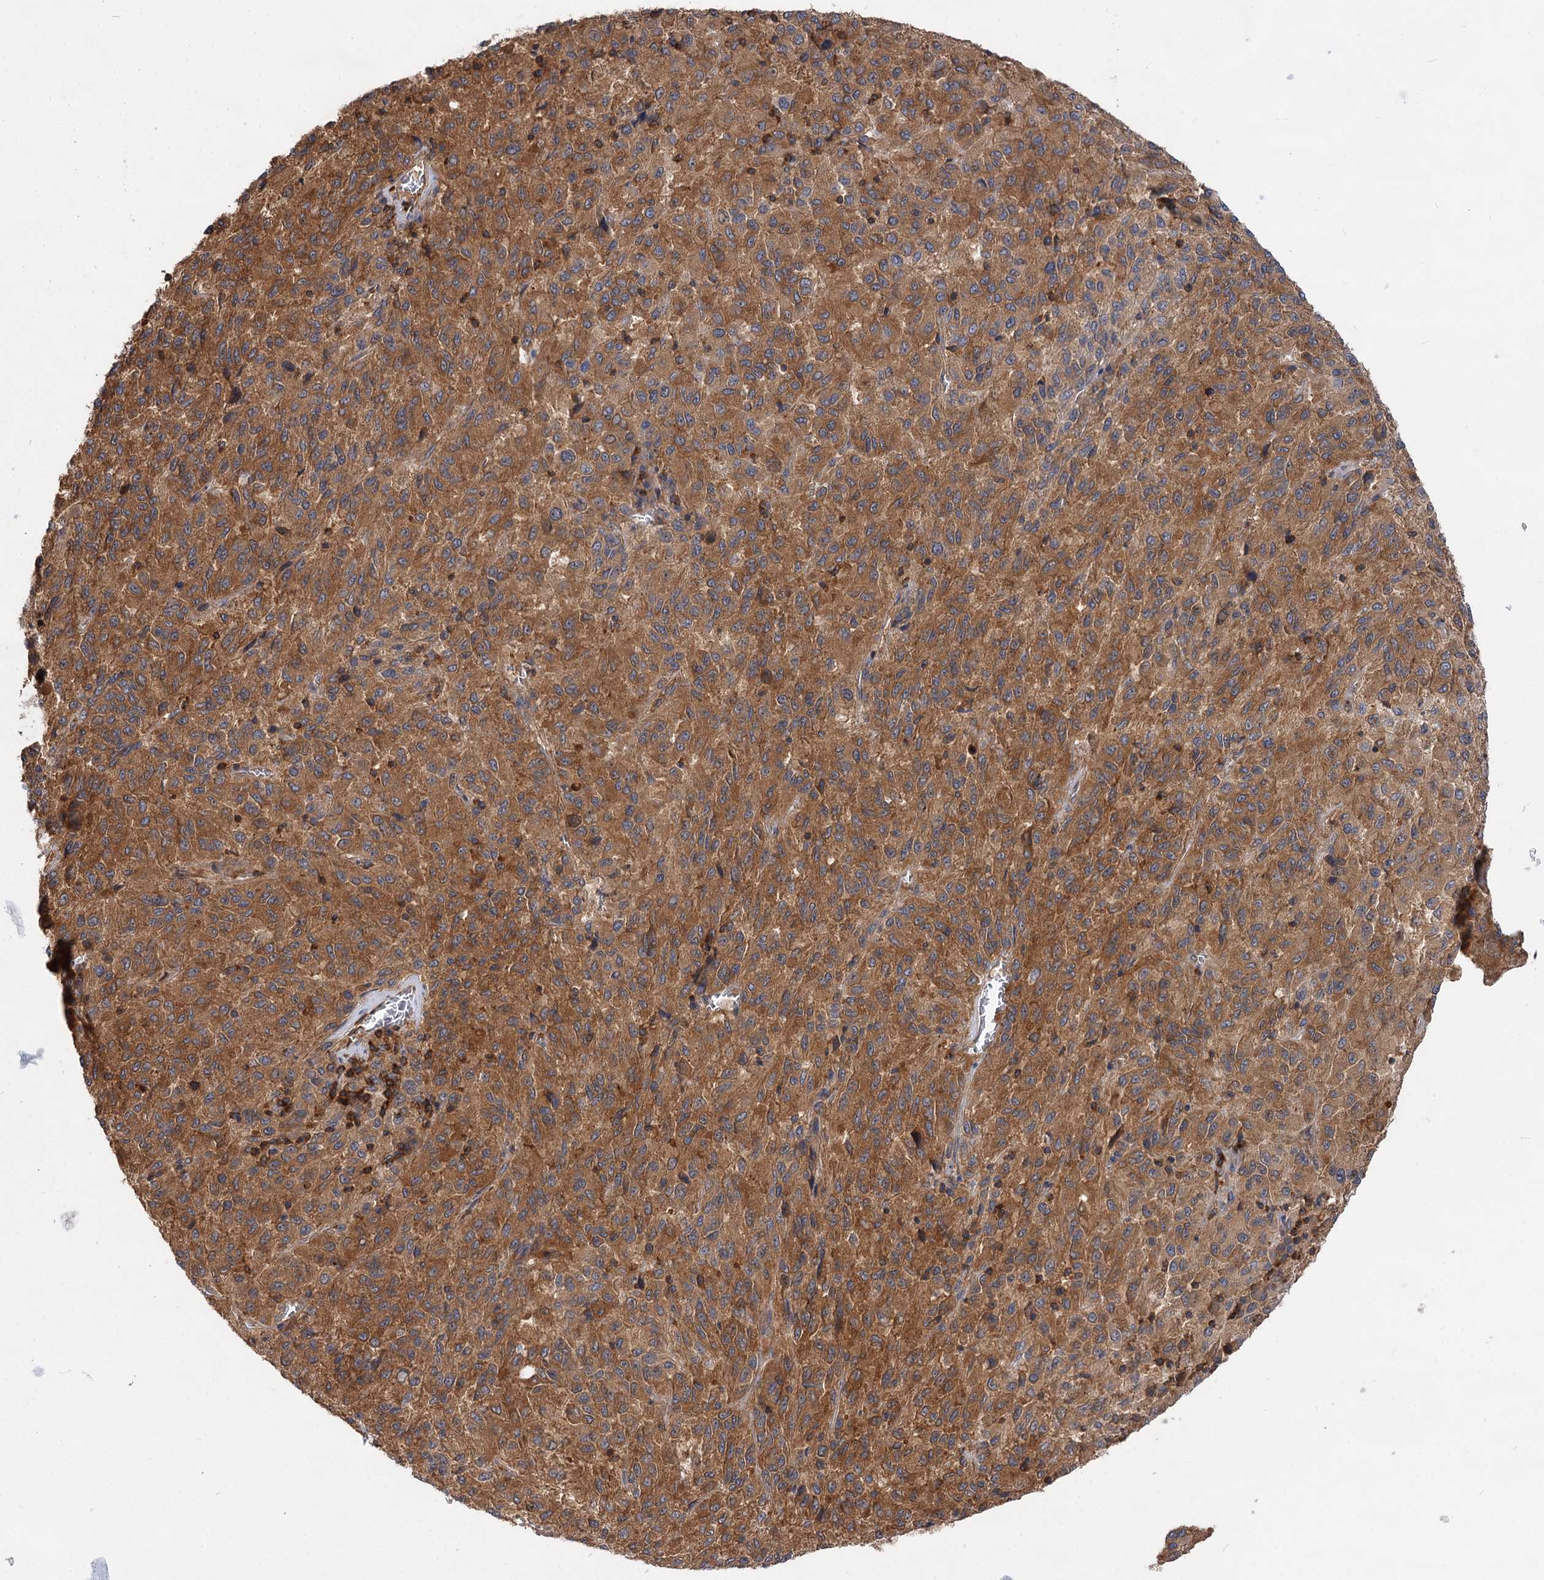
{"staining": {"intensity": "moderate", "quantity": ">75%", "location": "cytoplasmic/membranous"}, "tissue": "melanoma", "cell_type": "Tumor cells", "image_type": "cancer", "snomed": [{"axis": "morphology", "description": "Malignant melanoma, Metastatic site"}, {"axis": "topography", "description": "Lung"}], "caption": "High-magnification brightfield microscopy of melanoma stained with DAB (brown) and counterstained with hematoxylin (blue). tumor cells exhibit moderate cytoplasmic/membranous expression is present in about>75% of cells.", "gene": "PACS1", "patient": {"sex": "male", "age": 64}}